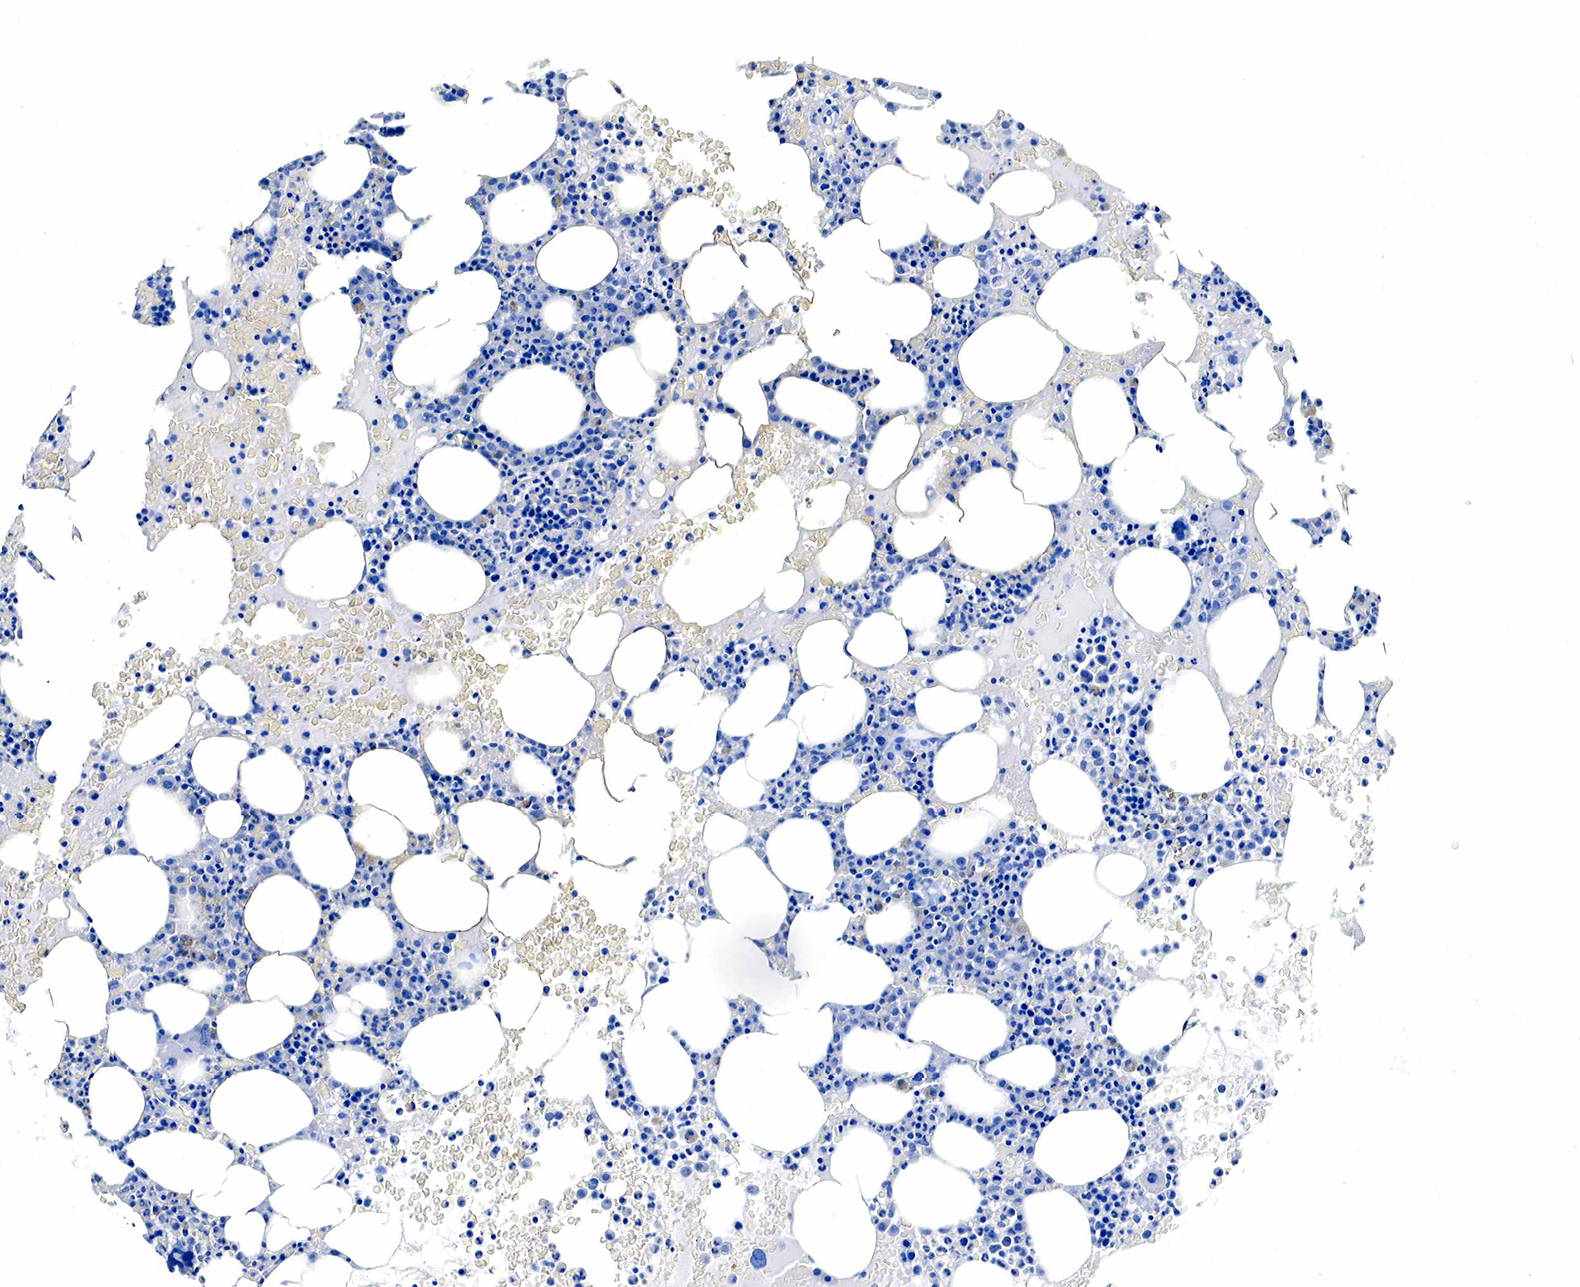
{"staining": {"intensity": "negative", "quantity": "none", "location": "none"}, "tissue": "bone marrow", "cell_type": "Hematopoietic cells", "image_type": "normal", "snomed": [{"axis": "morphology", "description": "Normal tissue, NOS"}, {"axis": "topography", "description": "Bone marrow"}], "caption": "Bone marrow was stained to show a protein in brown. There is no significant positivity in hematopoietic cells. Brightfield microscopy of IHC stained with DAB (3,3'-diaminobenzidine) (brown) and hematoxylin (blue), captured at high magnification.", "gene": "GAST", "patient": {"sex": "female", "age": 88}}